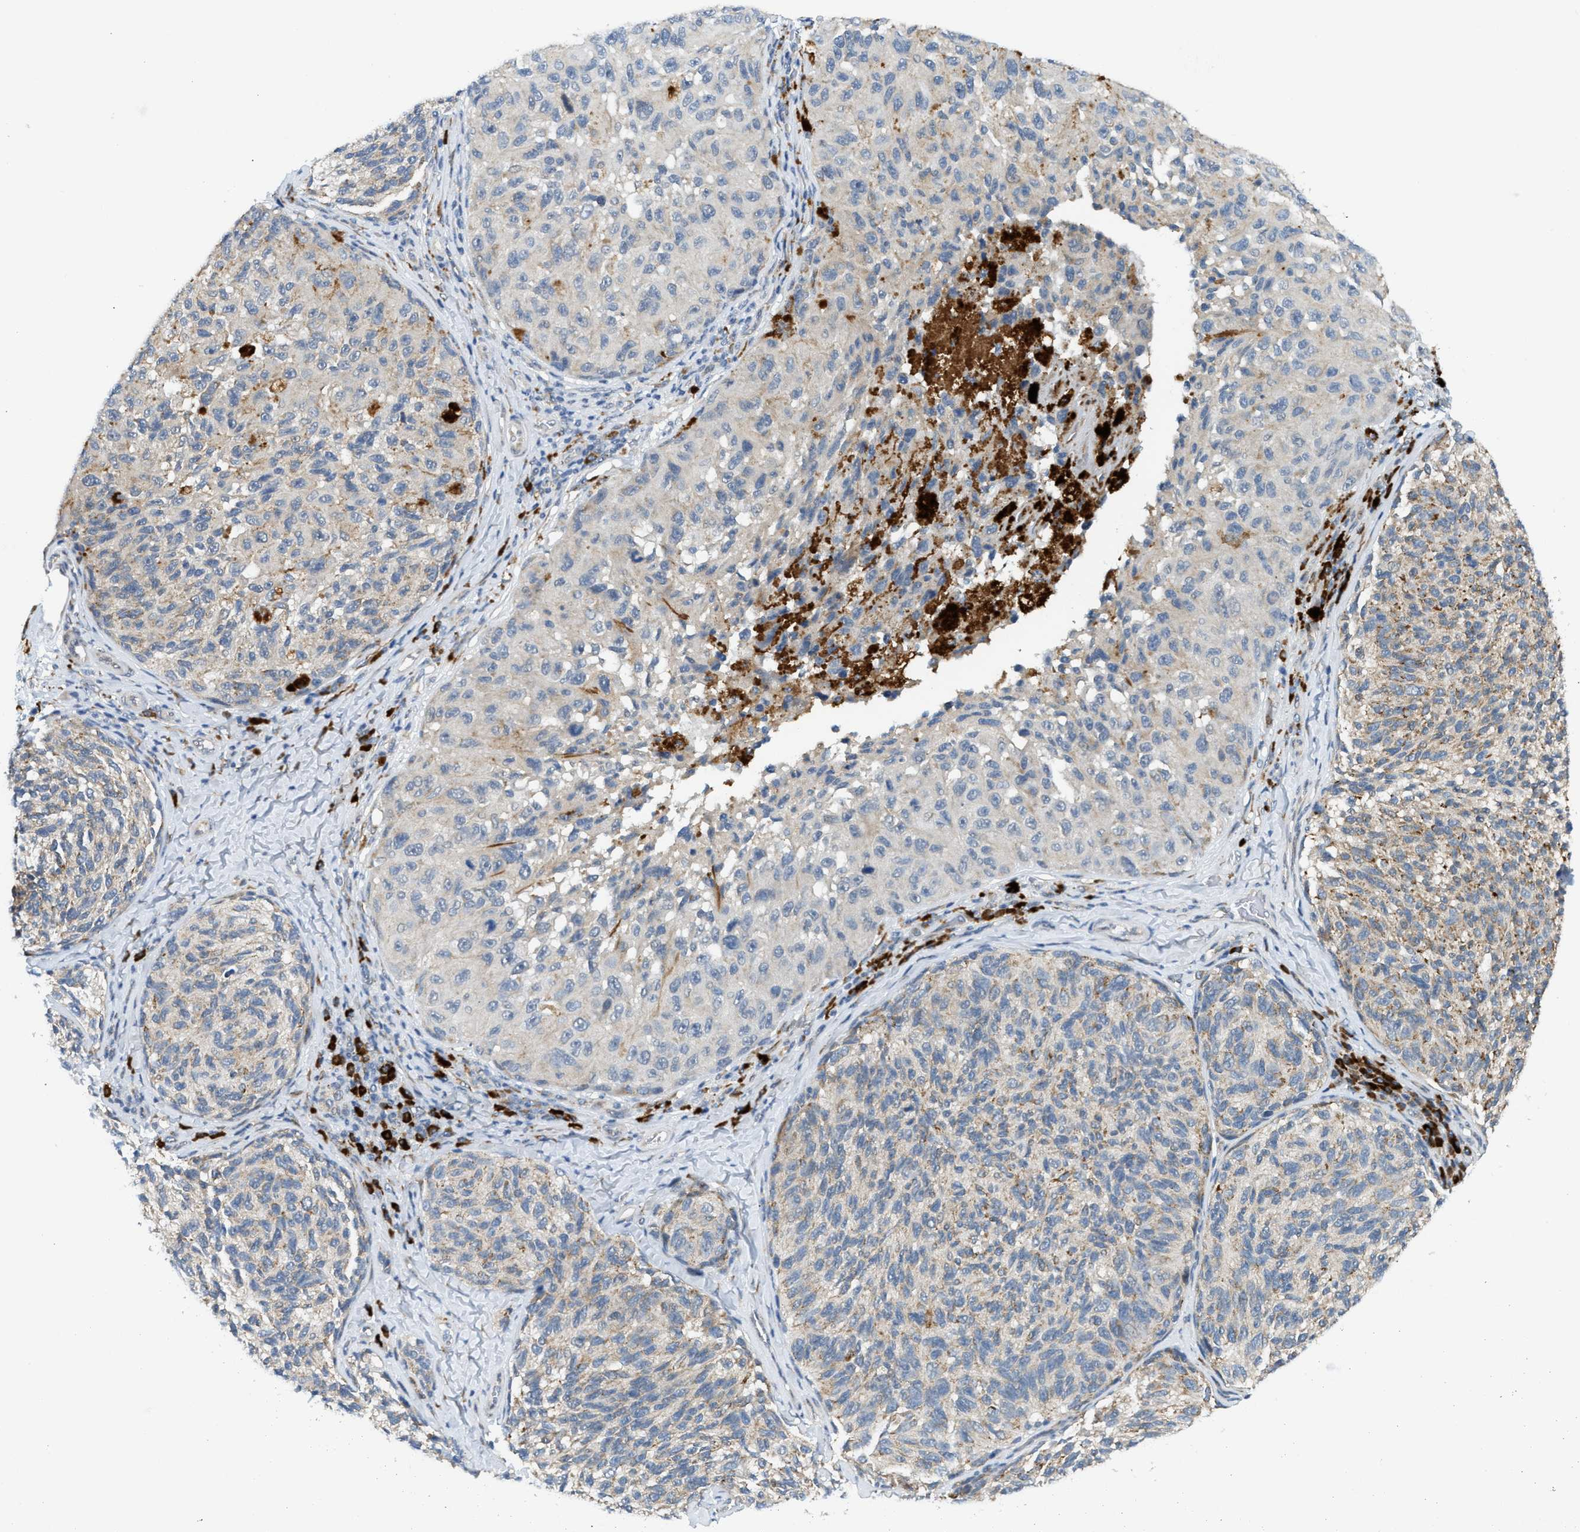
{"staining": {"intensity": "moderate", "quantity": ">75%", "location": "cytoplasmic/membranous"}, "tissue": "melanoma", "cell_type": "Tumor cells", "image_type": "cancer", "snomed": [{"axis": "morphology", "description": "Malignant melanoma, NOS"}, {"axis": "topography", "description": "Skin"}], "caption": "Malignant melanoma stained with a protein marker exhibits moderate staining in tumor cells.", "gene": "KCNC2", "patient": {"sex": "female", "age": 73}}